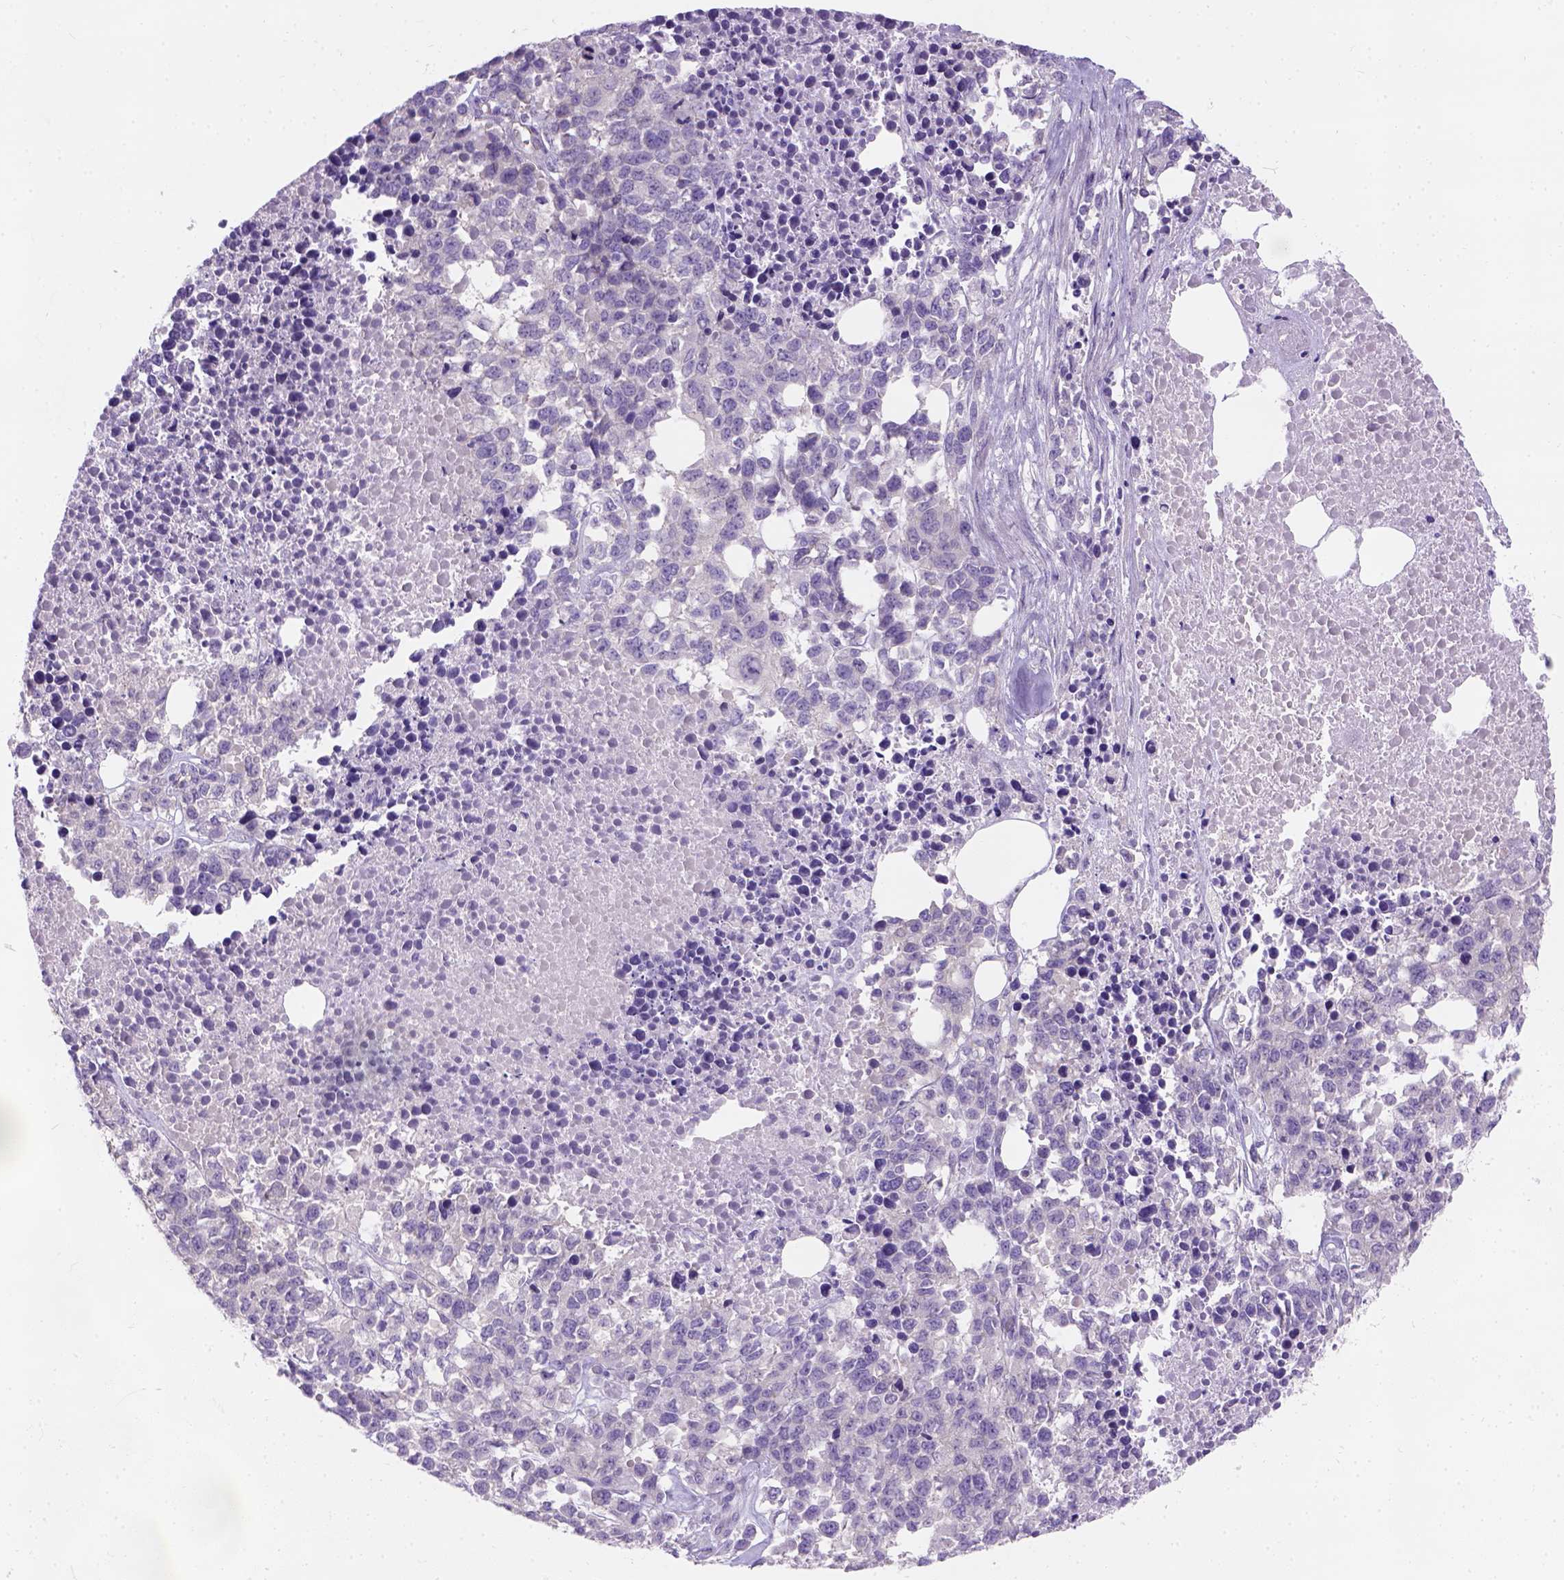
{"staining": {"intensity": "negative", "quantity": "none", "location": "none"}, "tissue": "melanoma", "cell_type": "Tumor cells", "image_type": "cancer", "snomed": [{"axis": "morphology", "description": "Malignant melanoma, Metastatic site"}, {"axis": "topography", "description": "Skin"}], "caption": "This is an IHC histopathology image of melanoma. There is no expression in tumor cells.", "gene": "C20orf144", "patient": {"sex": "male", "age": 84}}